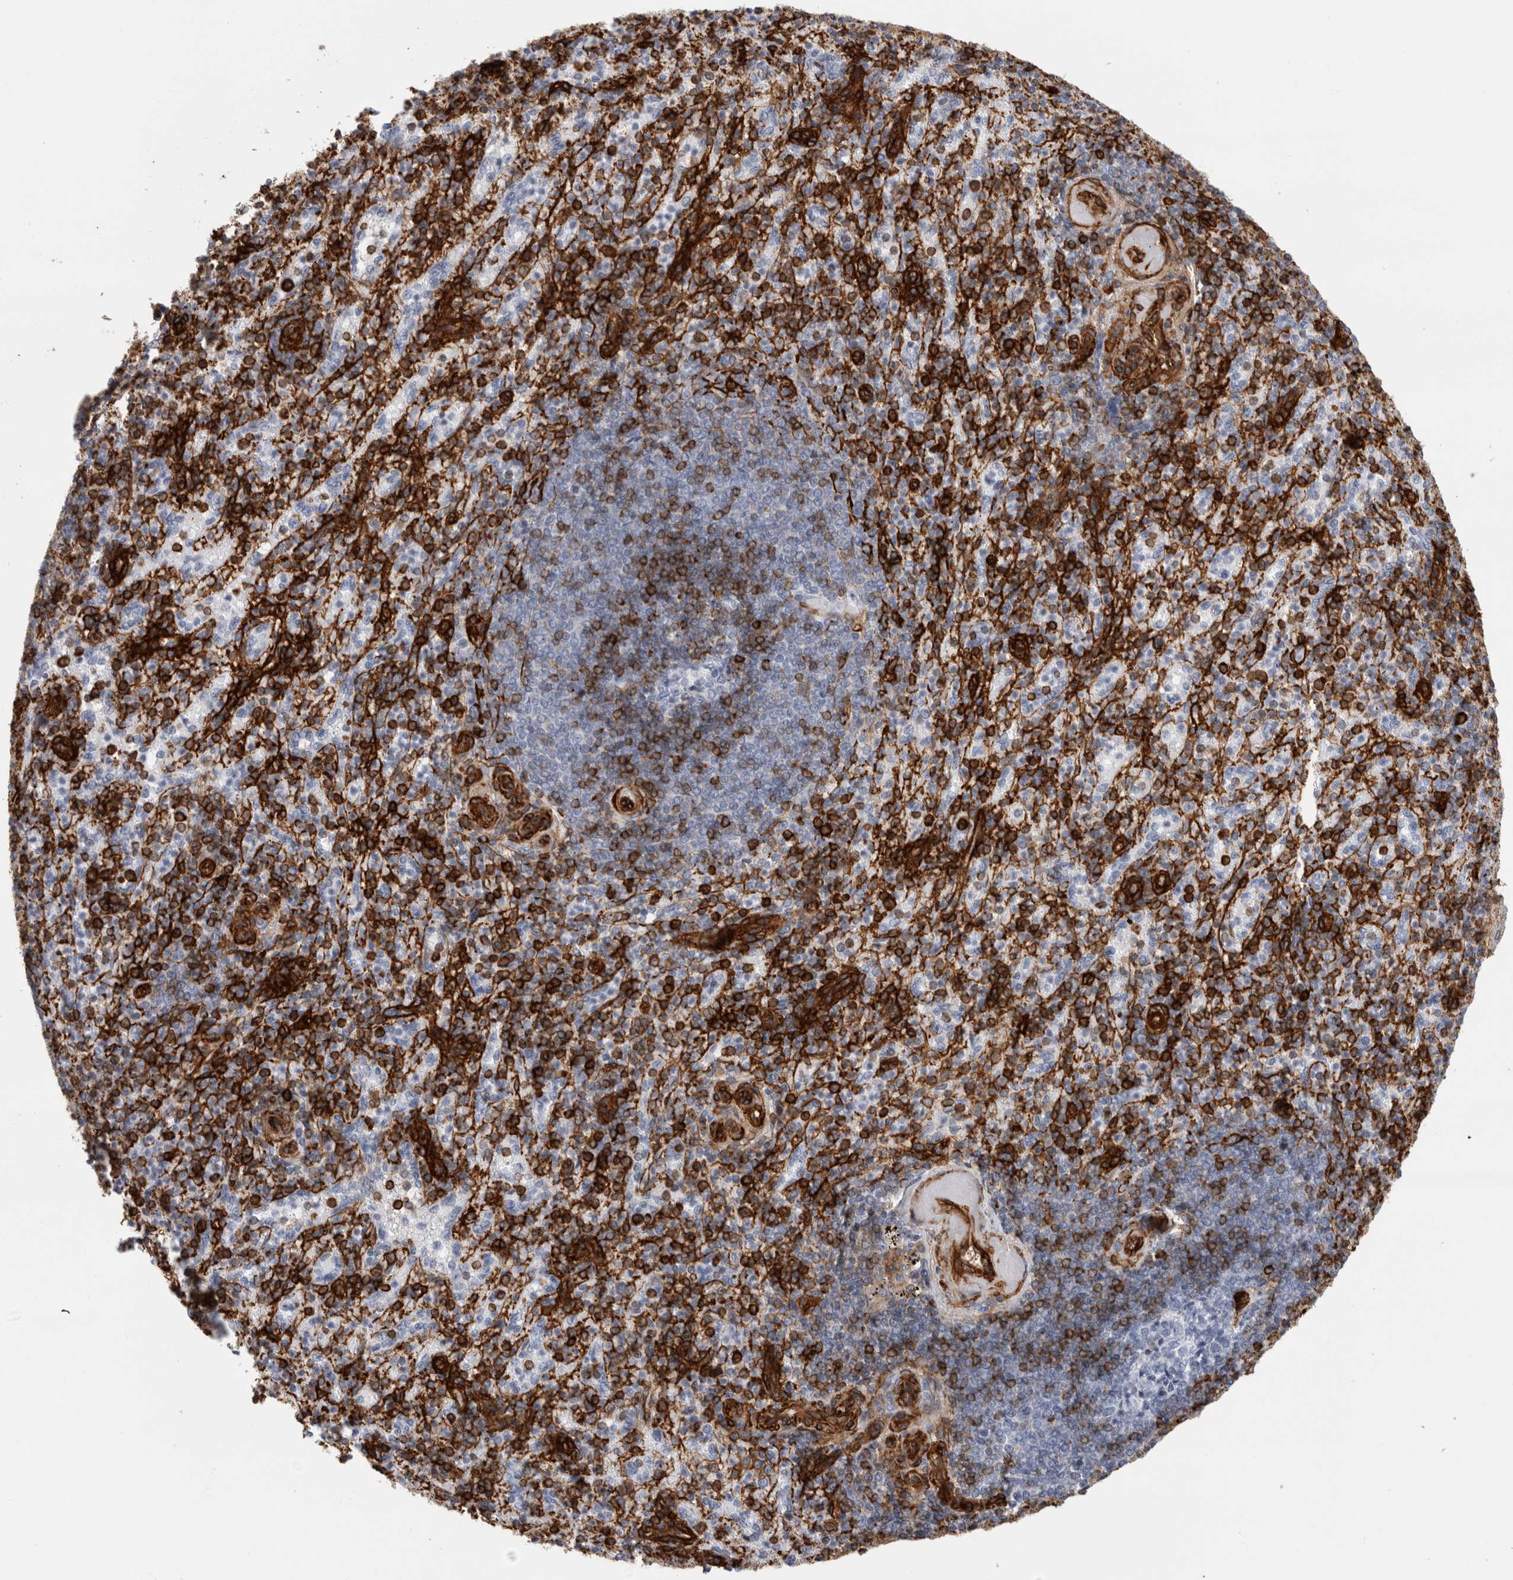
{"staining": {"intensity": "strong", "quantity": "25%-75%", "location": "cytoplasmic/membranous"}, "tissue": "spleen", "cell_type": "Cells in red pulp", "image_type": "normal", "snomed": [{"axis": "morphology", "description": "Normal tissue, NOS"}, {"axis": "topography", "description": "Spleen"}], "caption": "DAB immunohistochemical staining of benign human spleen reveals strong cytoplasmic/membranous protein expression in about 25%-75% of cells in red pulp.", "gene": "AHNAK", "patient": {"sex": "female", "age": 74}}